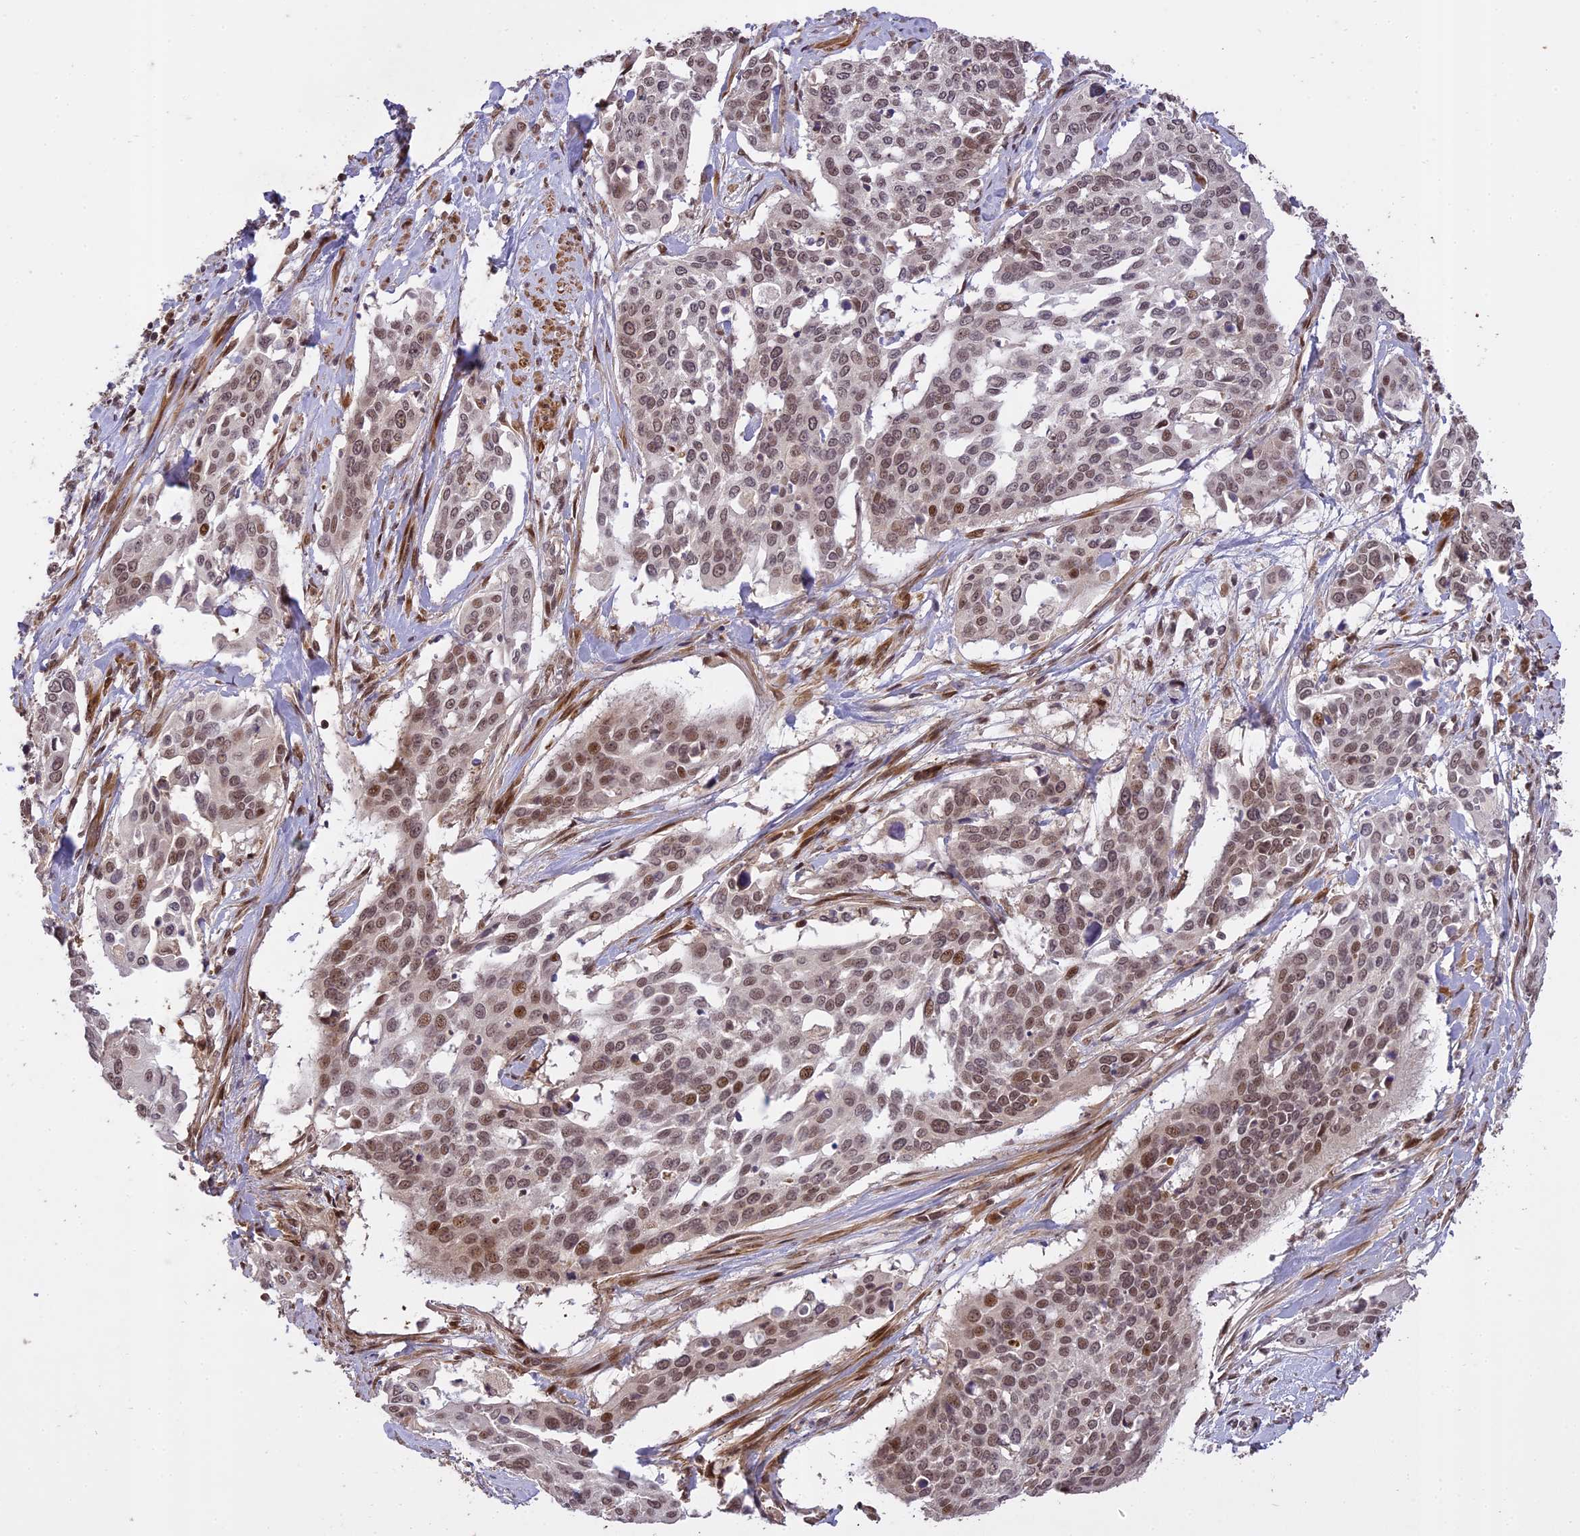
{"staining": {"intensity": "moderate", "quantity": "<25%", "location": "nuclear"}, "tissue": "cervical cancer", "cell_type": "Tumor cells", "image_type": "cancer", "snomed": [{"axis": "morphology", "description": "Squamous cell carcinoma, NOS"}, {"axis": "topography", "description": "Cervix"}], "caption": "About <25% of tumor cells in squamous cell carcinoma (cervical) demonstrate moderate nuclear protein expression as visualized by brown immunohistochemical staining.", "gene": "PRELID2", "patient": {"sex": "female", "age": 44}}